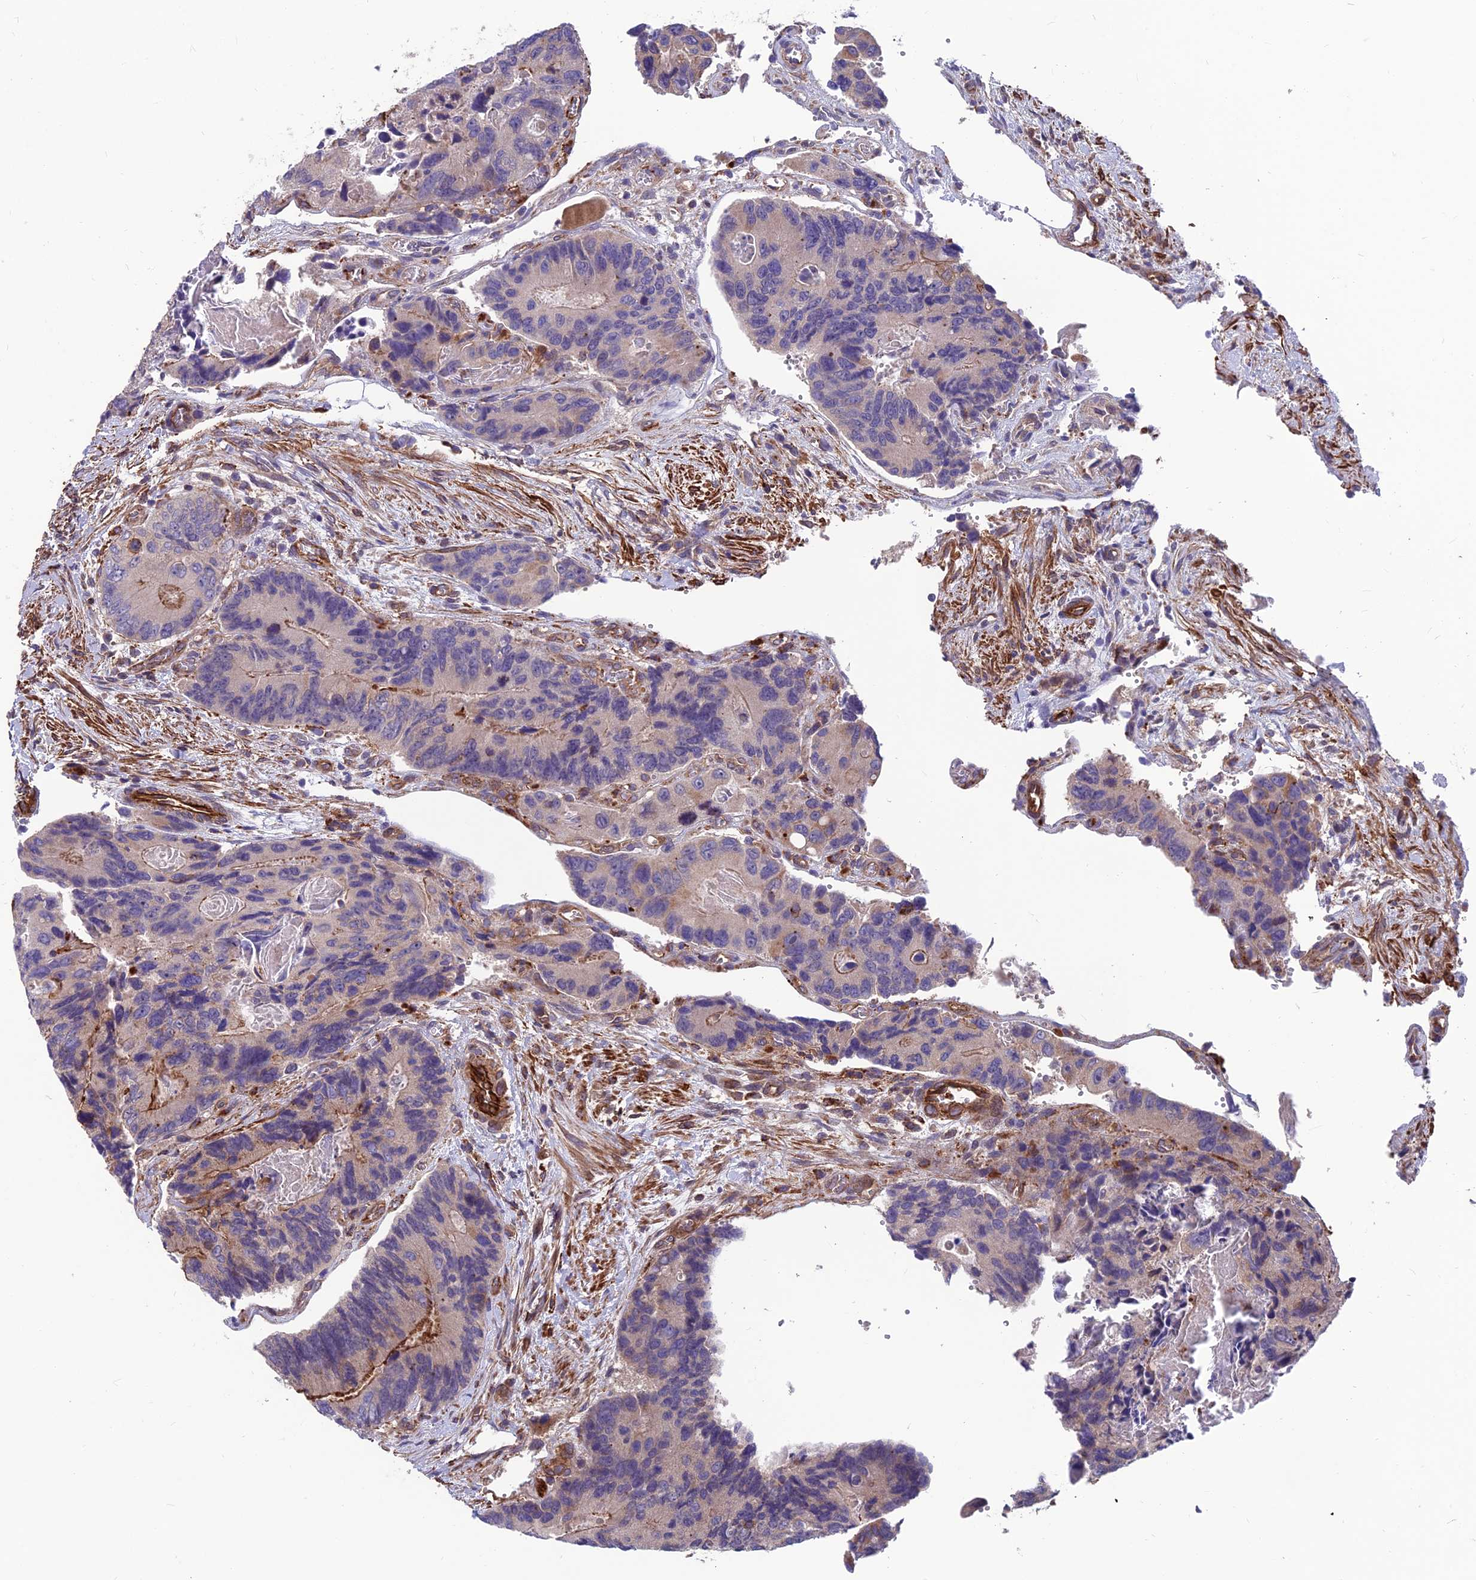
{"staining": {"intensity": "moderate", "quantity": "<25%", "location": "cytoplasmic/membranous"}, "tissue": "colorectal cancer", "cell_type": "Tumor cells", "image_type": "cancer", "snomed": [{"axis": "morphology", "description": "Adenocarcinoma, NOS"}, {"axis": "topography", "description": "Colon"}], "caption": "An image of human colorectal cancer (adenocarcinoma) stained for a protein shows moderate cytoplasmic/membranous brown staining in tumor cells.", "gene": "RTN4RL1", "patient": {"sex": "male", "age": 84}}